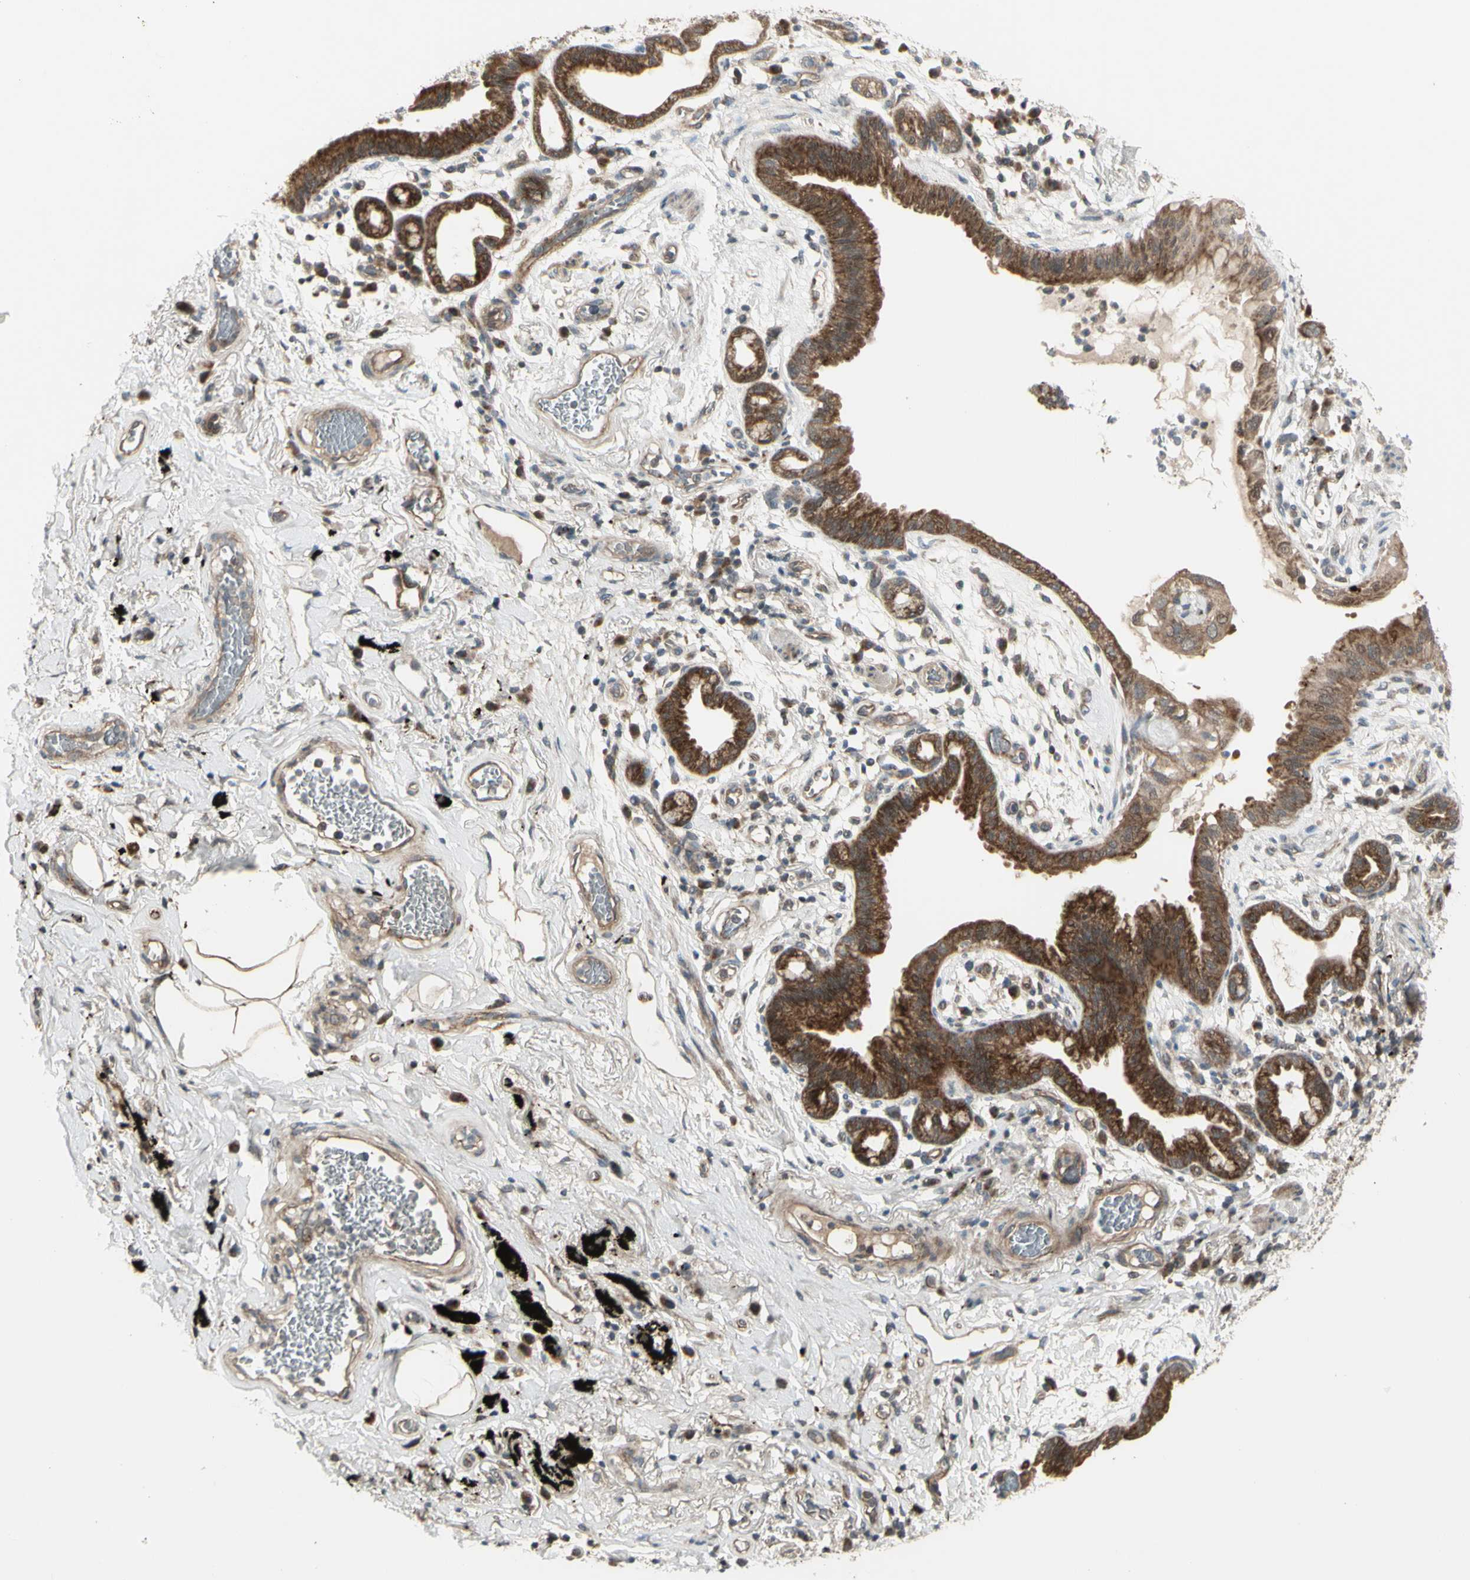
{"staining": {"intensity": "strong", "quantity": ">75%", "location": "cytoplasmic/membranous"}, "tissue": "lung cancer", "cell_type": "Tumor cells", "image_type": "cancer", "snomed": [{"axis": "morphology", "description": "Adenocarcinoma, NOS"}, {"axis": "topography", "description": "Lung"}], "caption": "Brown immunohistochemical staining in human lung cancer (adenocarcinoma) exhibits strong cytoplasmic/membranous expression in approximately >75% of tumor cells.", "gene": "OSTM1", "patient": {"sex": "female", "age": 70}}